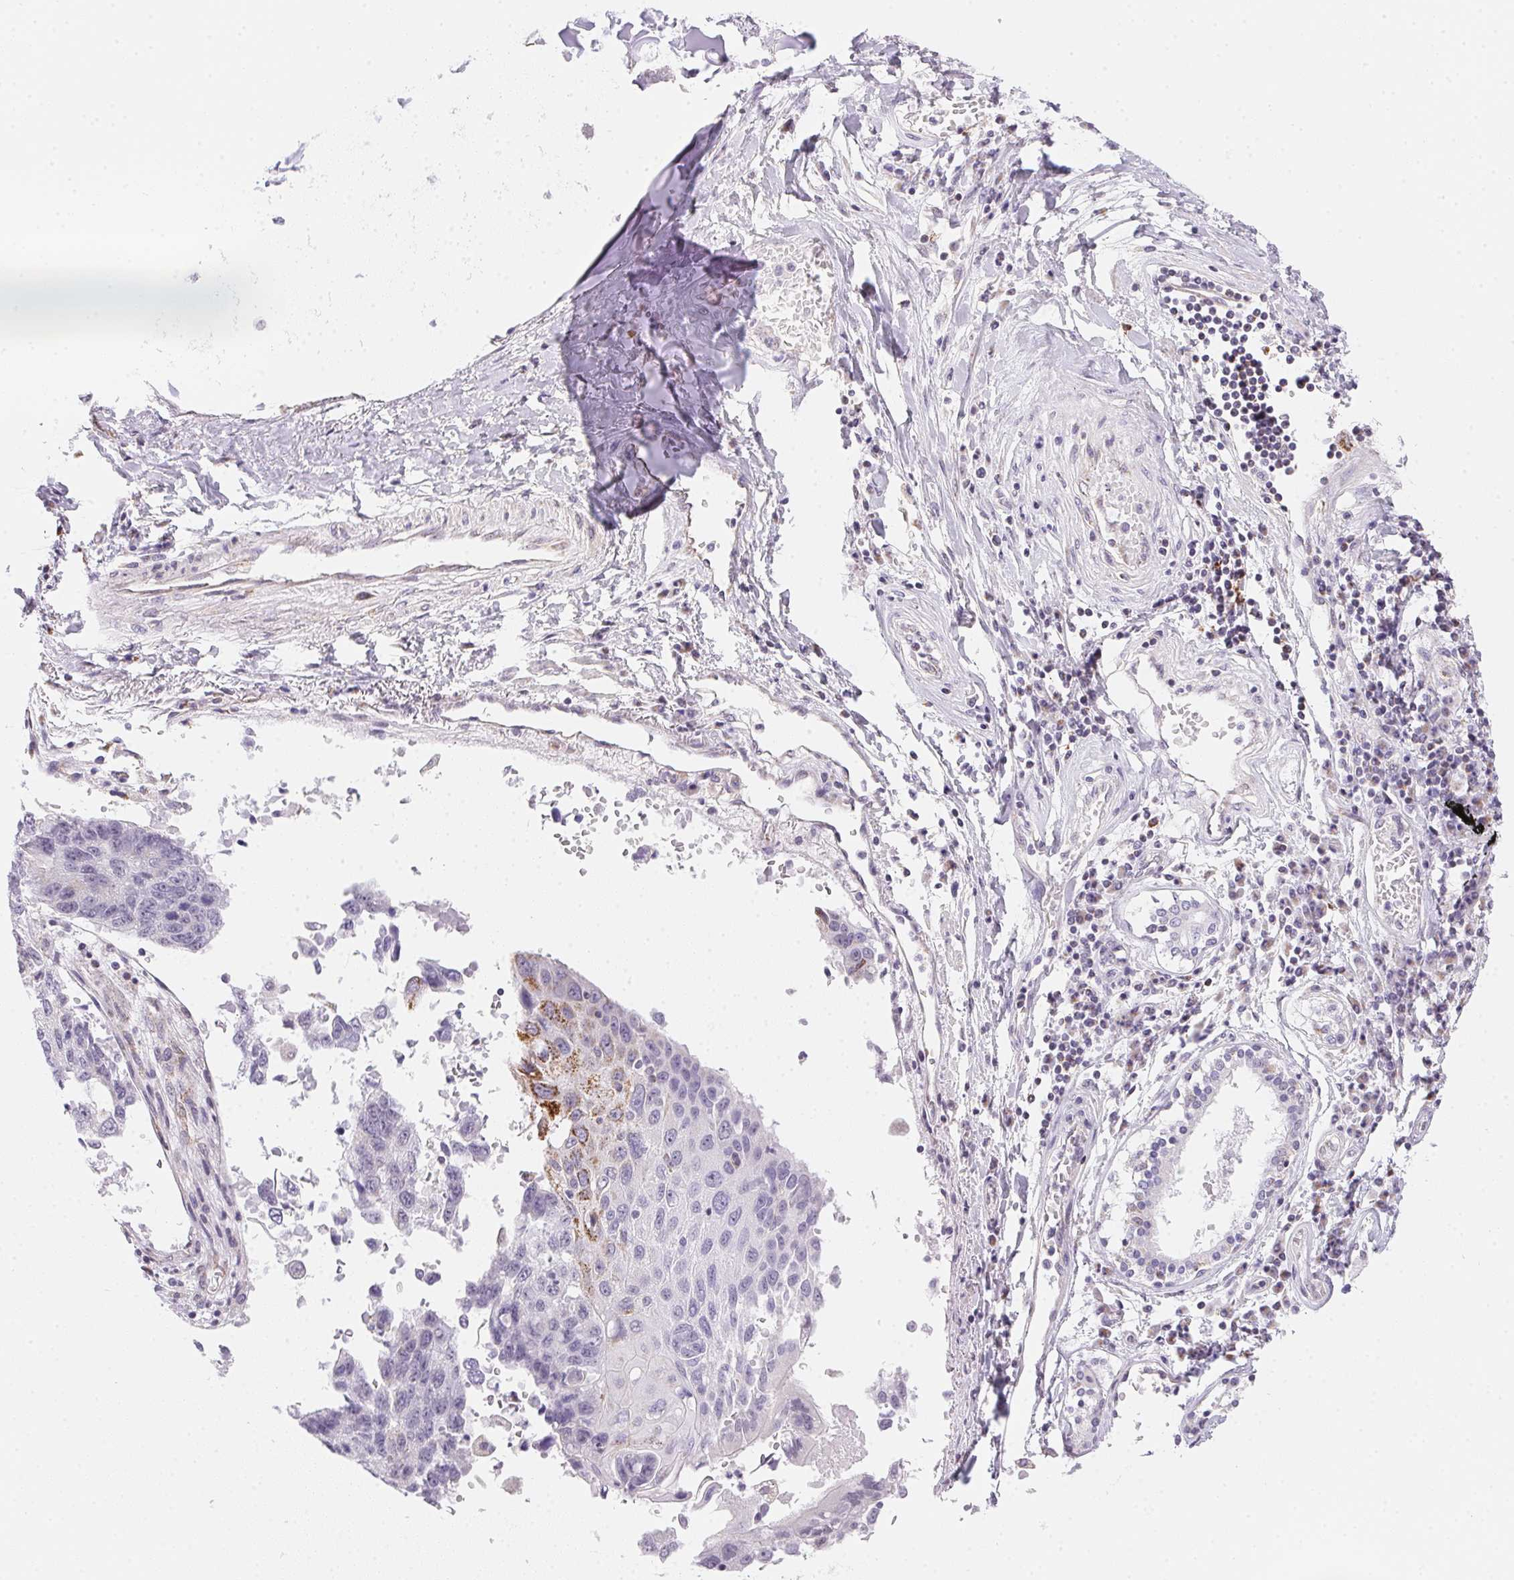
{"staining": {"intensity": "moderate", "quantity": "<25%", "location": "cytoplasmic/membranous"}, "tissue": "lung cancer", "cell_type": "Tumor cells", "image_type": "cancer", "snomed": [{"axis": "morphology", "description": "Squamous cell carcinoma, NOS"}, {"axis": "topography", "description": "Lung"}], "caption": "This micrograph reveals immunohistochemistry staining of human squamous cell carcinoma (lung), with low moderate cytoplasmic/membranous staining in approximately <25% of tumor cells.", "gene": "GIPC2", "patient": {"sex": "male", "age": 73}}